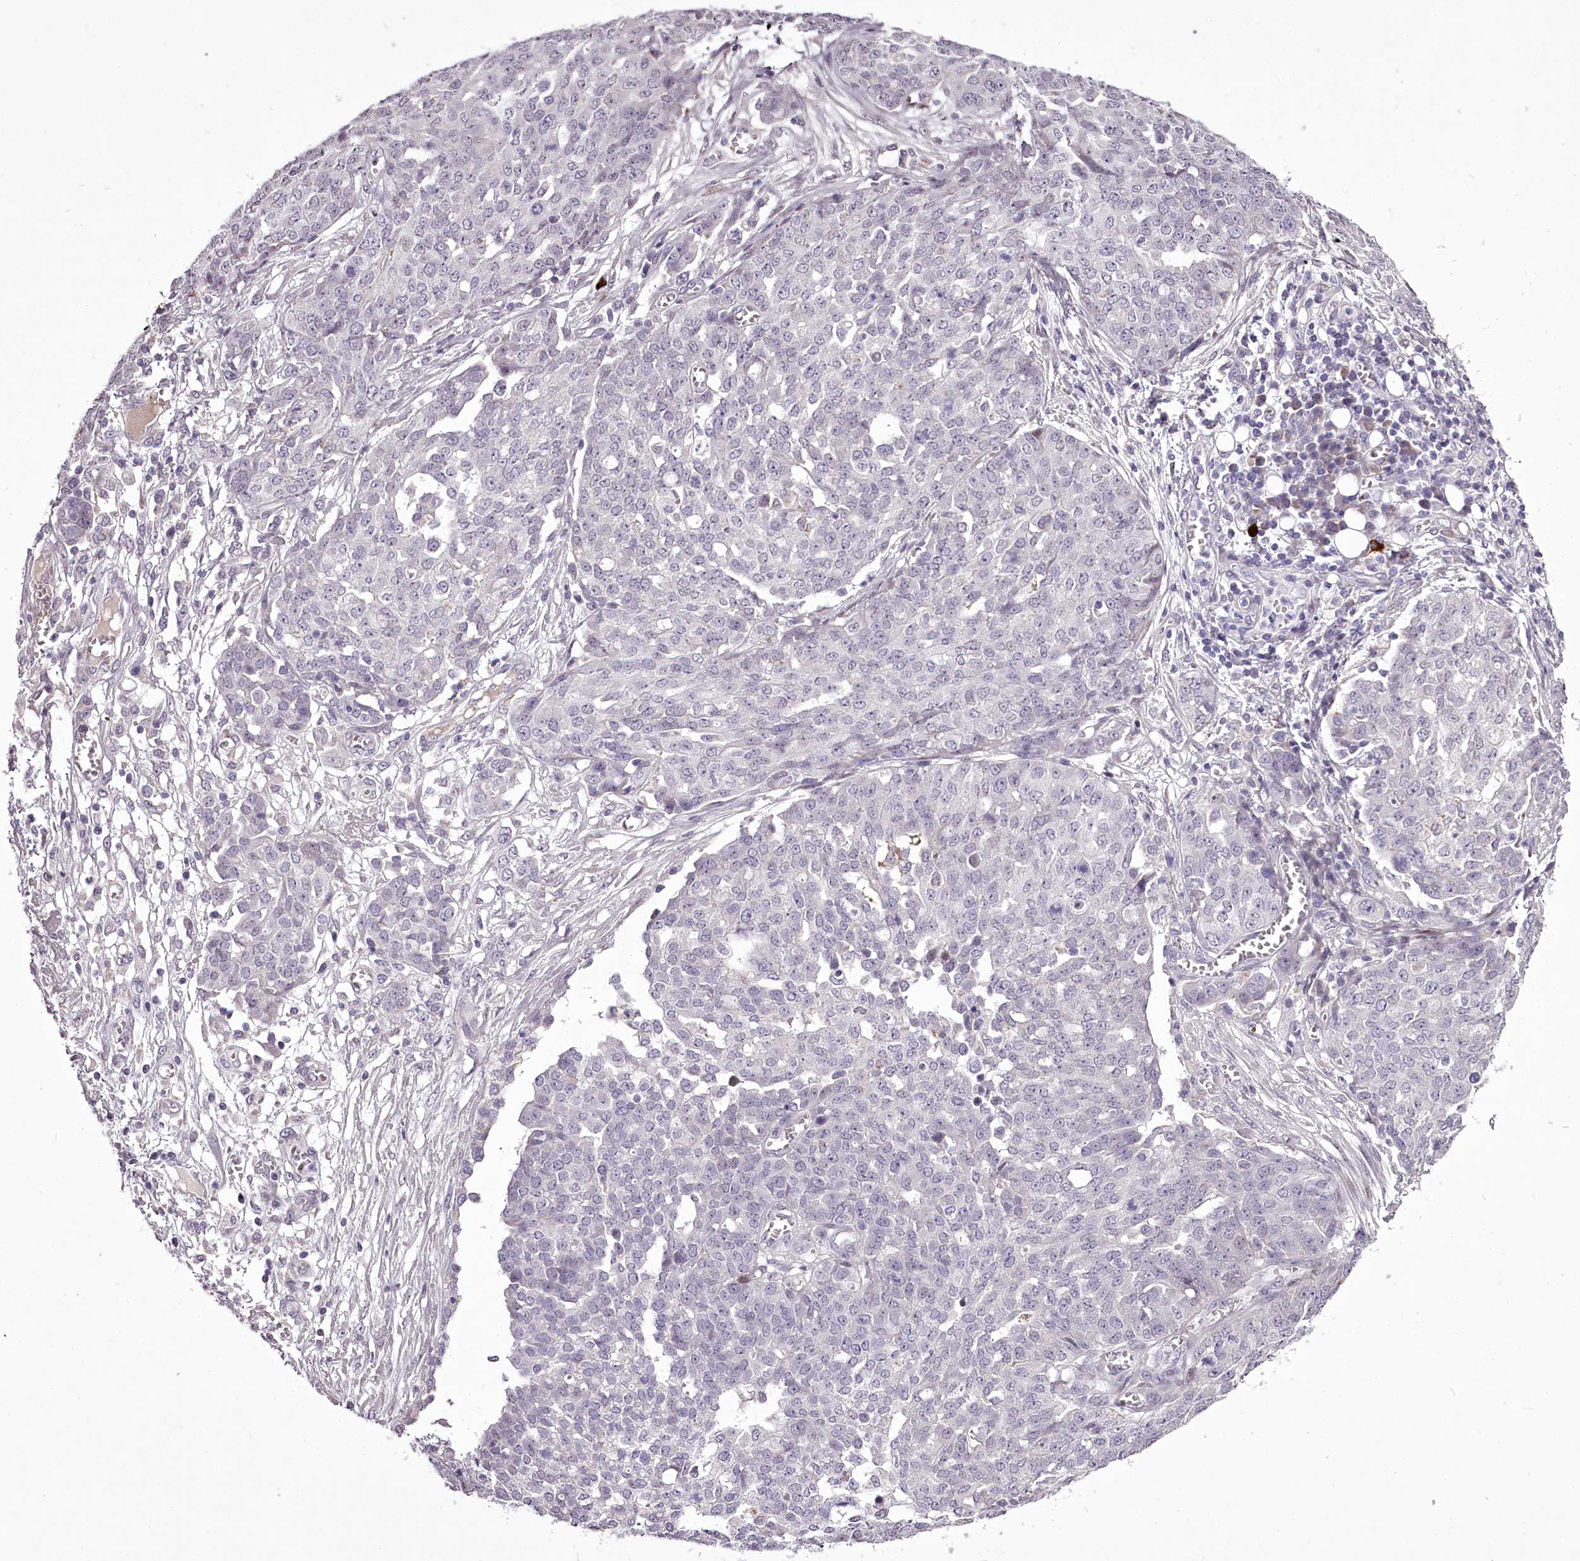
{"staining": {"intensity": "negative", "quantity": "none", "location": "none"}, "tissue": "ovarian cancer", "cell_type": "Tumor cells", "image_type": "cancer", "snomed": [{"axis": "morphology", "description": "Cystadenocarcinoma, serous, NOS"}, {"axis": "topography", "description": "Soft tissue"}, {"axis": "topography", "description": "Ovary"}], "caption": "IHC micrograph of neoplastic tissue: human serous cystadenocarcinoma (ovarian) stained with DAB exhibits no significant protein staining in tumor cells. (Immunohistochemistry, brightfield microscopy, high magnification).", "gene": "C1orf56", "patient": {"sex": "female", "age": 57}}